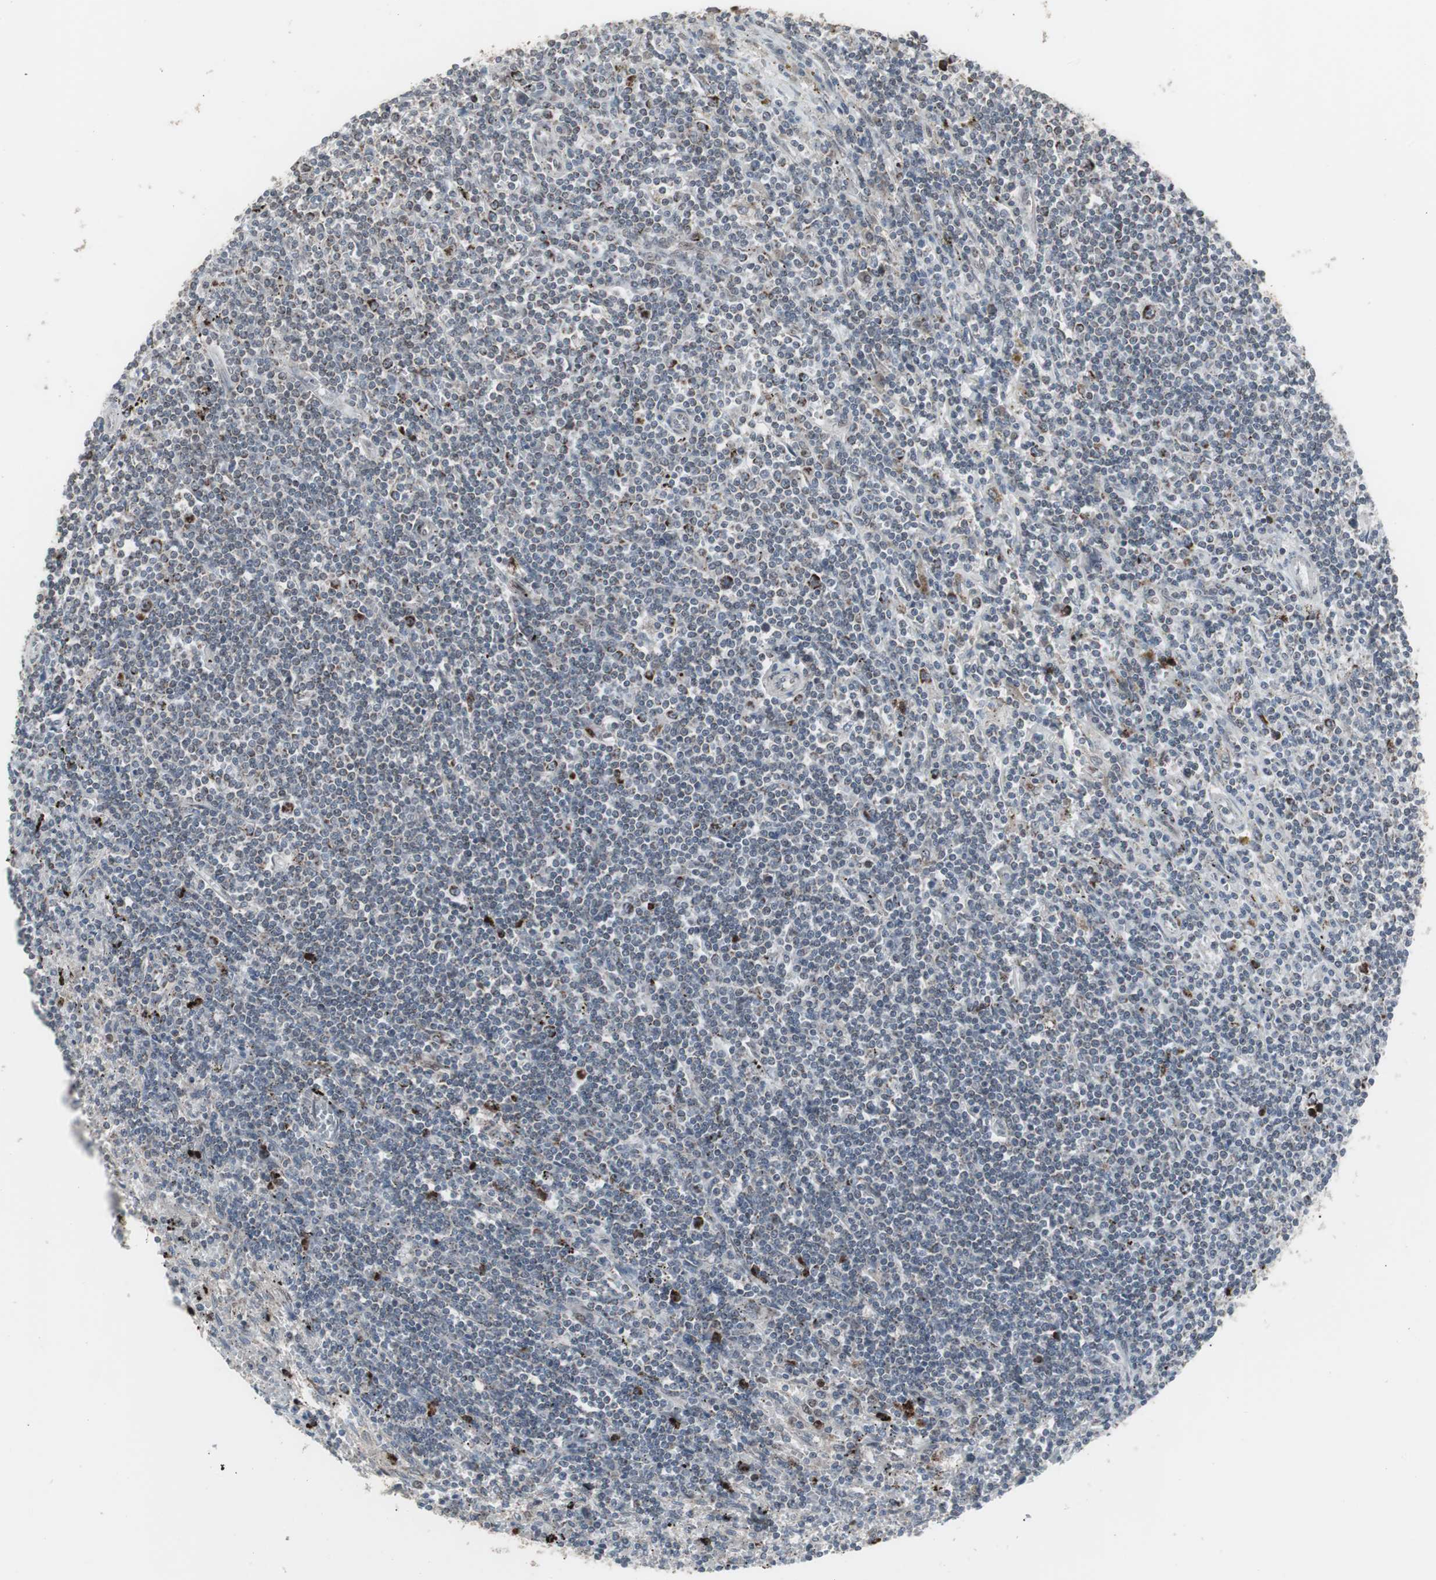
{"staining": {"intensity": "weak", "quantity": "<25%", "location": "nuclear"}, "tissue": "lymphoma", "cell_type": "Tumor cells", "image_type": "cancer", "snomed": [{"axis": "morphology", "description": "Malignant lymphoma, non-Hodgkin's type, Low grade"}, {"axis": "topography", "description": "Spleen"}], "caption": "An immunohistochemistry (IHC) photomicrograph of lymphoma is shown. There is no staining in tumor cells of lymphoma.", "gene": "RXRA", "patient": {"sex": "male", "age": 76}}